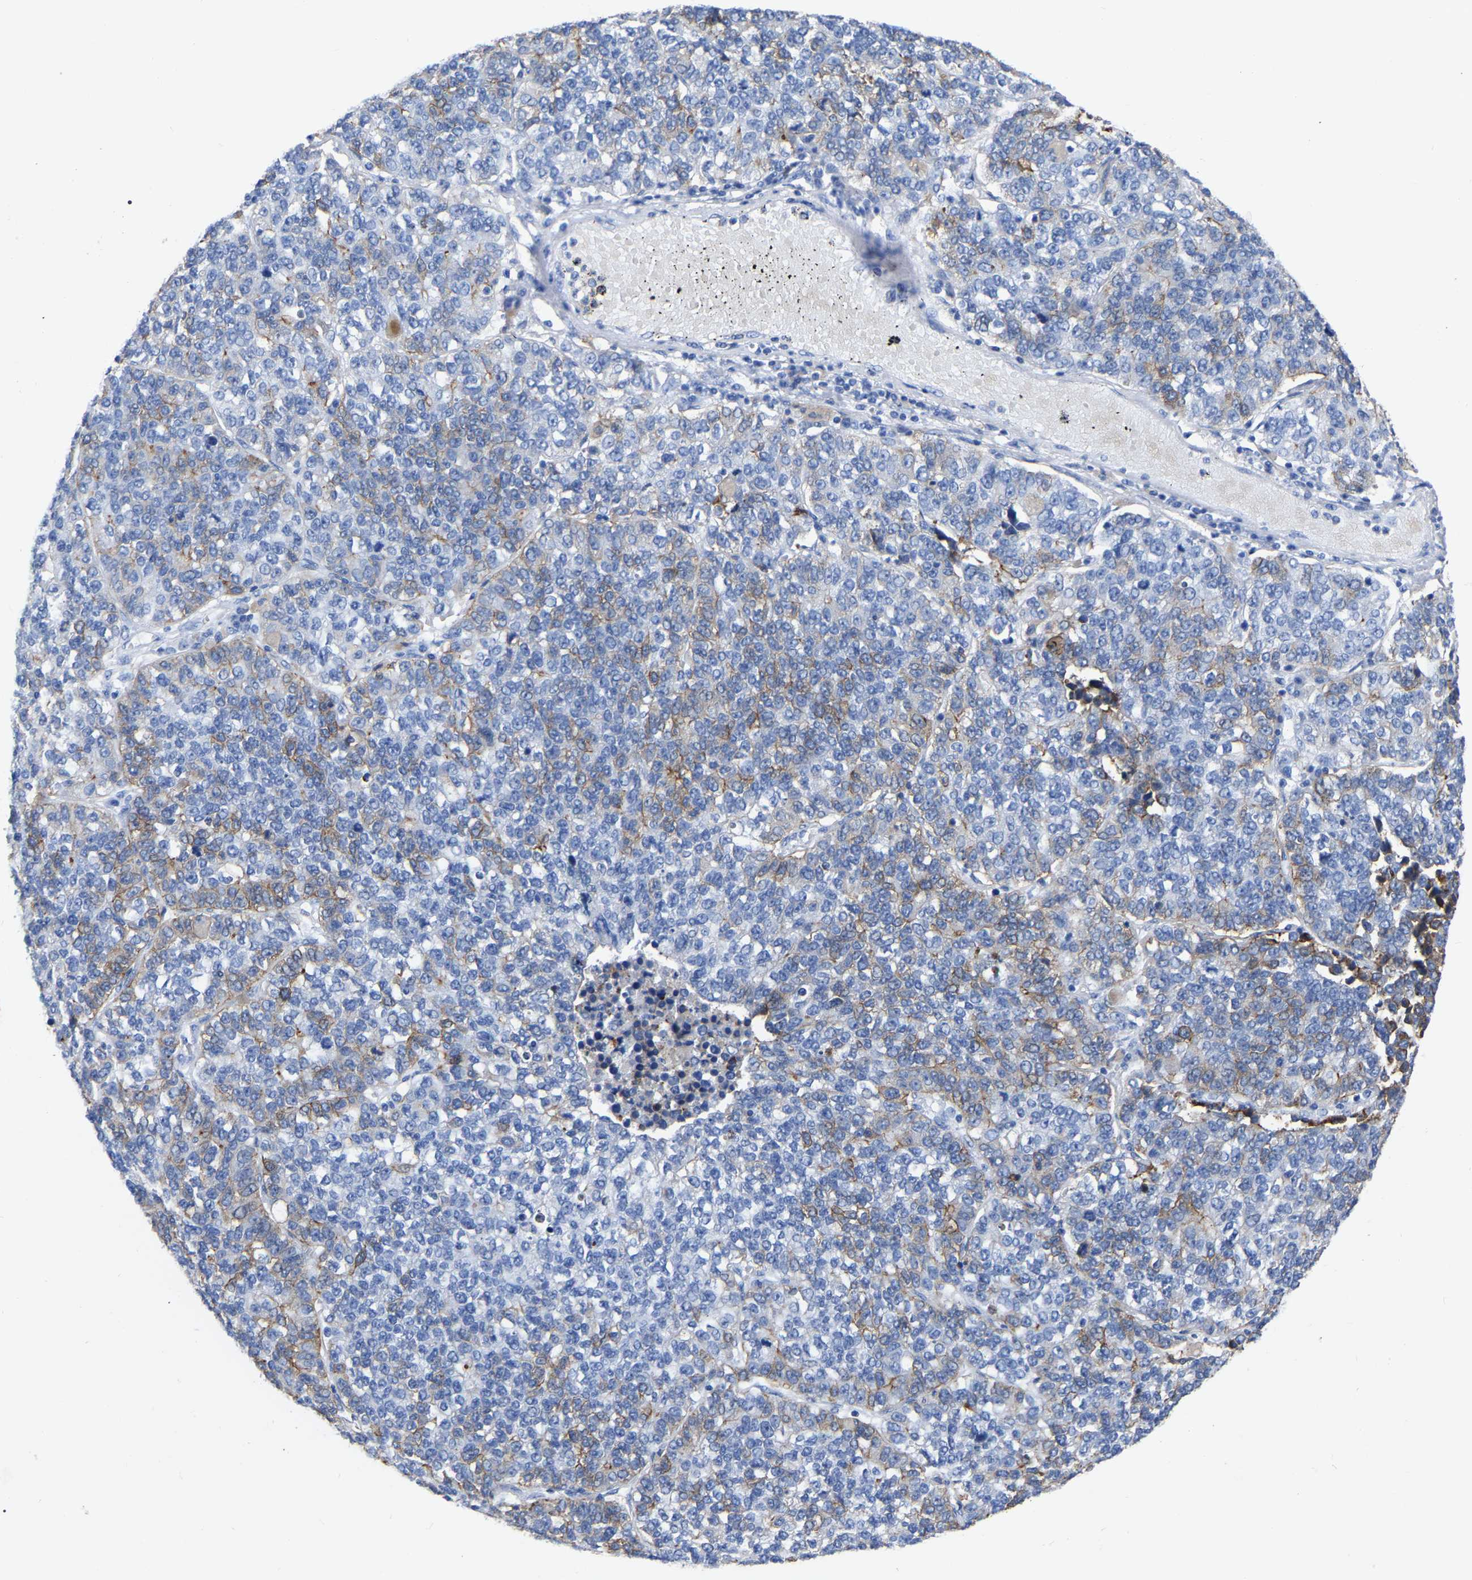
{"staining": {"intensity": "weak", "quantity": "<25%", "location": "cytoplasmic/membranous"}, "tissue": "lung cancer", "cell_type": "Tumor cells", "image_type": "cancer", "snomed": [{"axis": "morphology", "description": "Adenocarcinoma, NOS"}, {"axis": "topography", "description": "Lung"}], "caption": "Adenocarcinoma (lung) was stained to show a protein in brown. There is no significant expression in tumor cells.", "gene": "ANXA13", "patient": {"sex": "male", "age": 49}}